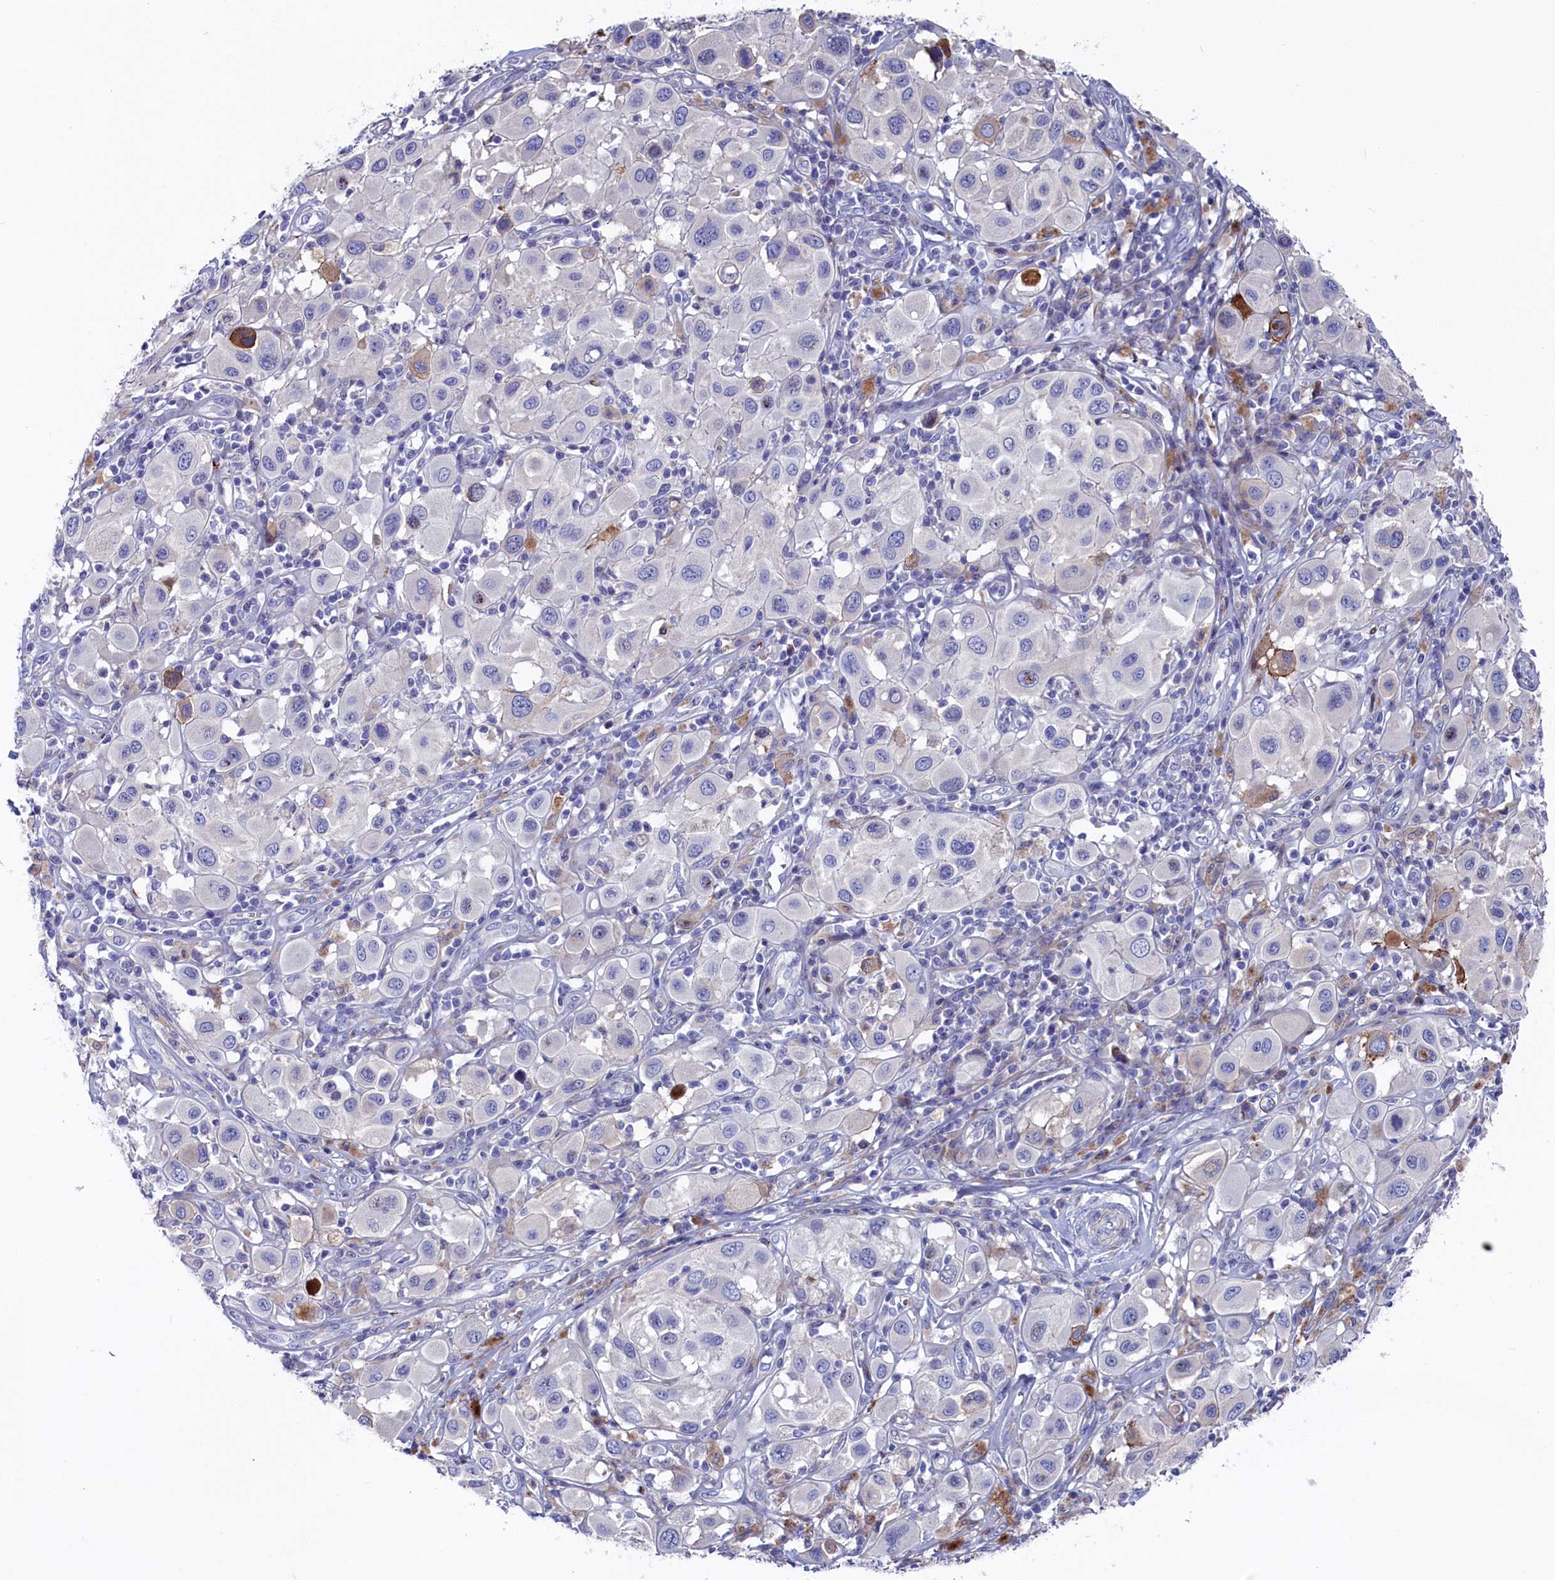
{"staining": {"intensity": "negative", "quantity": "none", "location": "none"}, "tissue": "melanoma", "cell_type": "Tumor cells", "image_type": "cancer", "snomed": [{"axis": "morphology", "description": "Malignant melanoma, Metastatic site"}, {"axis": "topography", "description": "Skin"}], "caption": "This is a micrograph of immunohistochemistry staining of malignant melanoma (metastatic site), which shows no expression in tumor cells.", "gene": "NUDT7", "patient": {"sex": "male", "age": 41}}